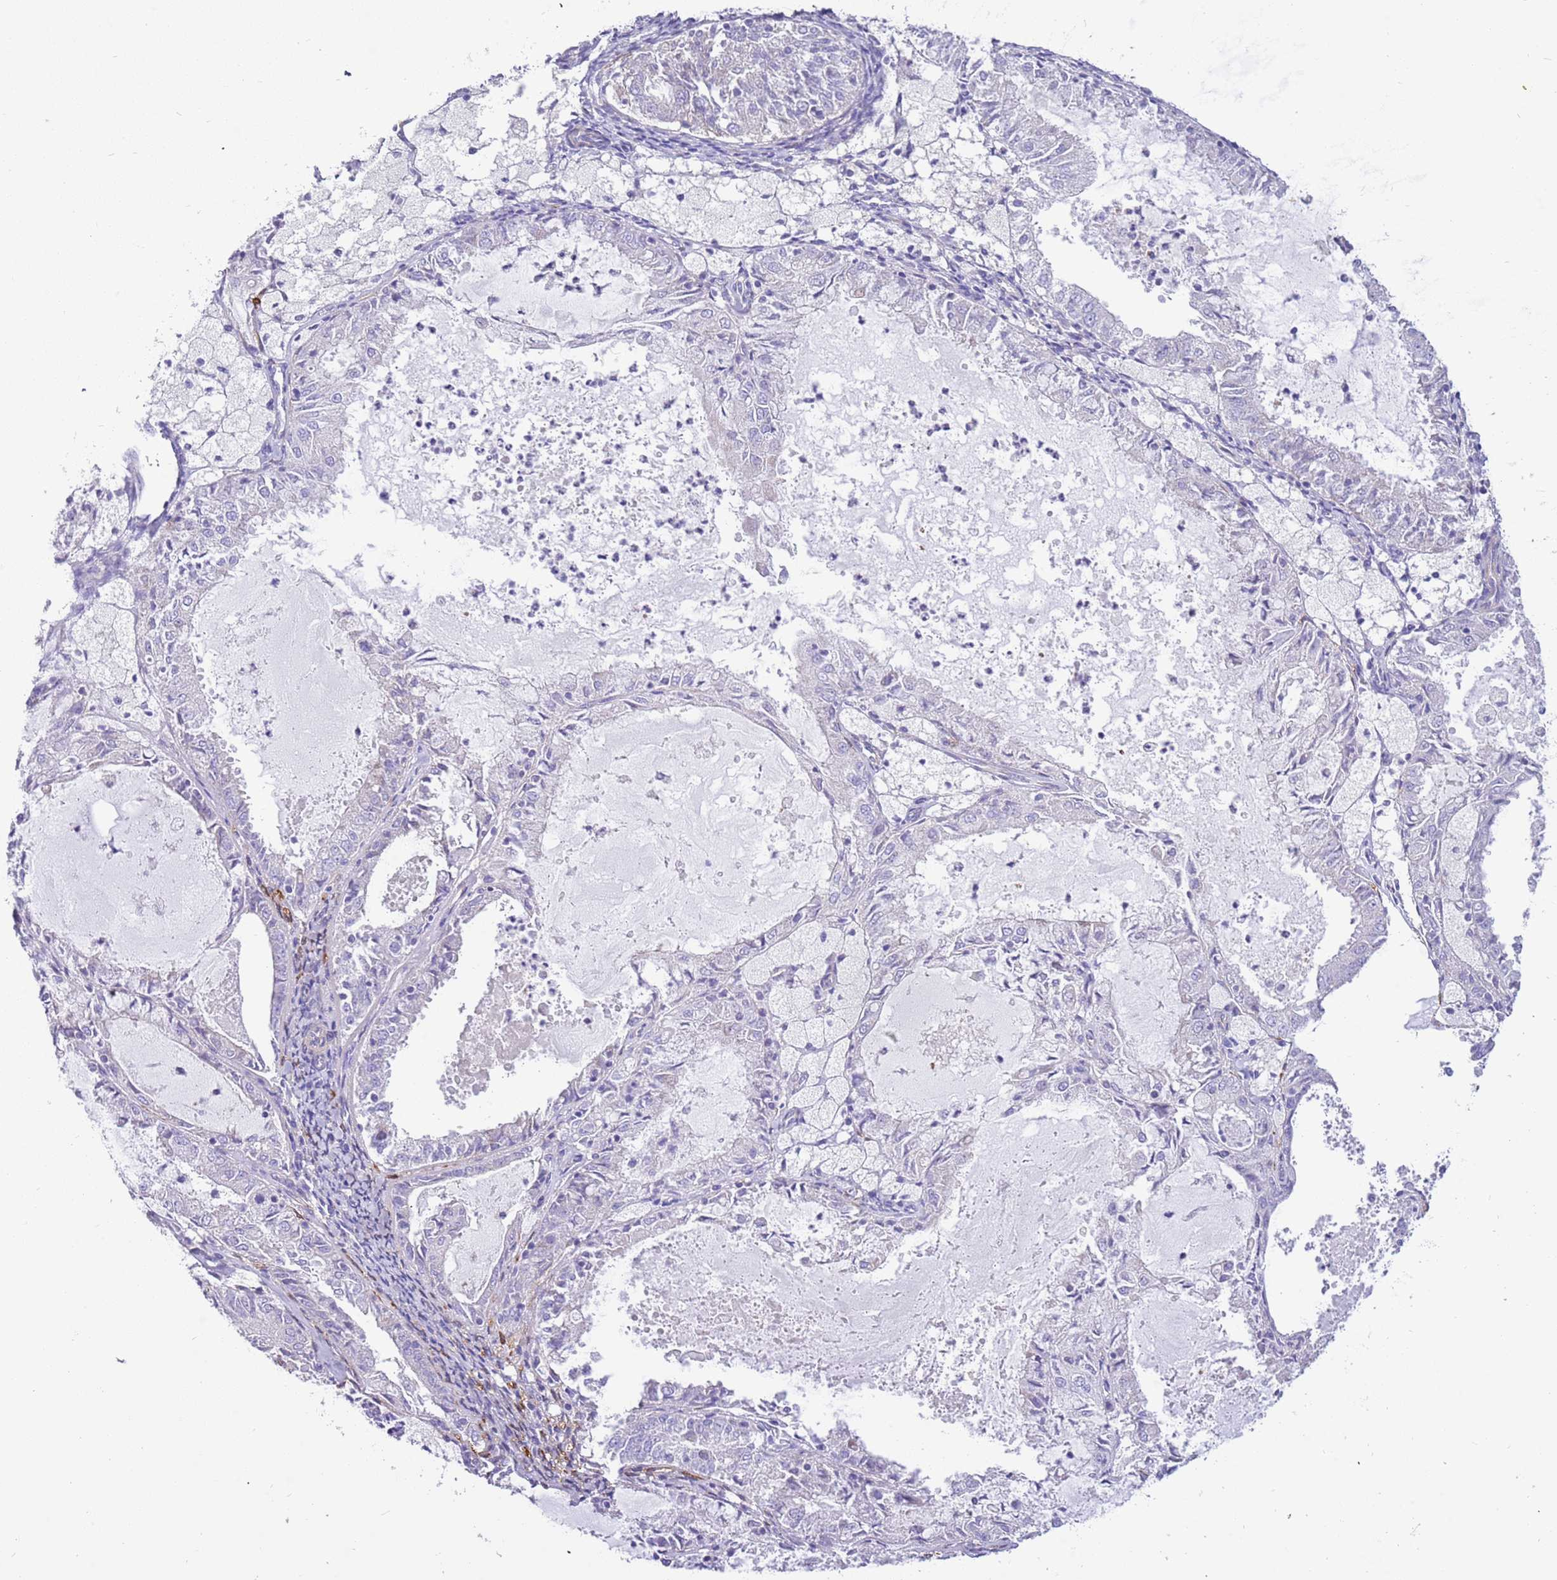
{"staining": {"intensity": "negative", "quantity": "none", "location": "none"}, "tissue": "endometrial cancer", "cell_type": "Tumor cells", "image_type": "cancer", "snomed": [{"axis": "morphology", "description": "Adenocarcinoma, NOS"}, {"axis": "topography", "description": "Endometrium"}], "caption": "Immunohistochemical staining of endometrial cancer shows no significant positivity in tumor cells.", "gene": "SERINC3", "patient": {"sex": "female", "age": 57}}